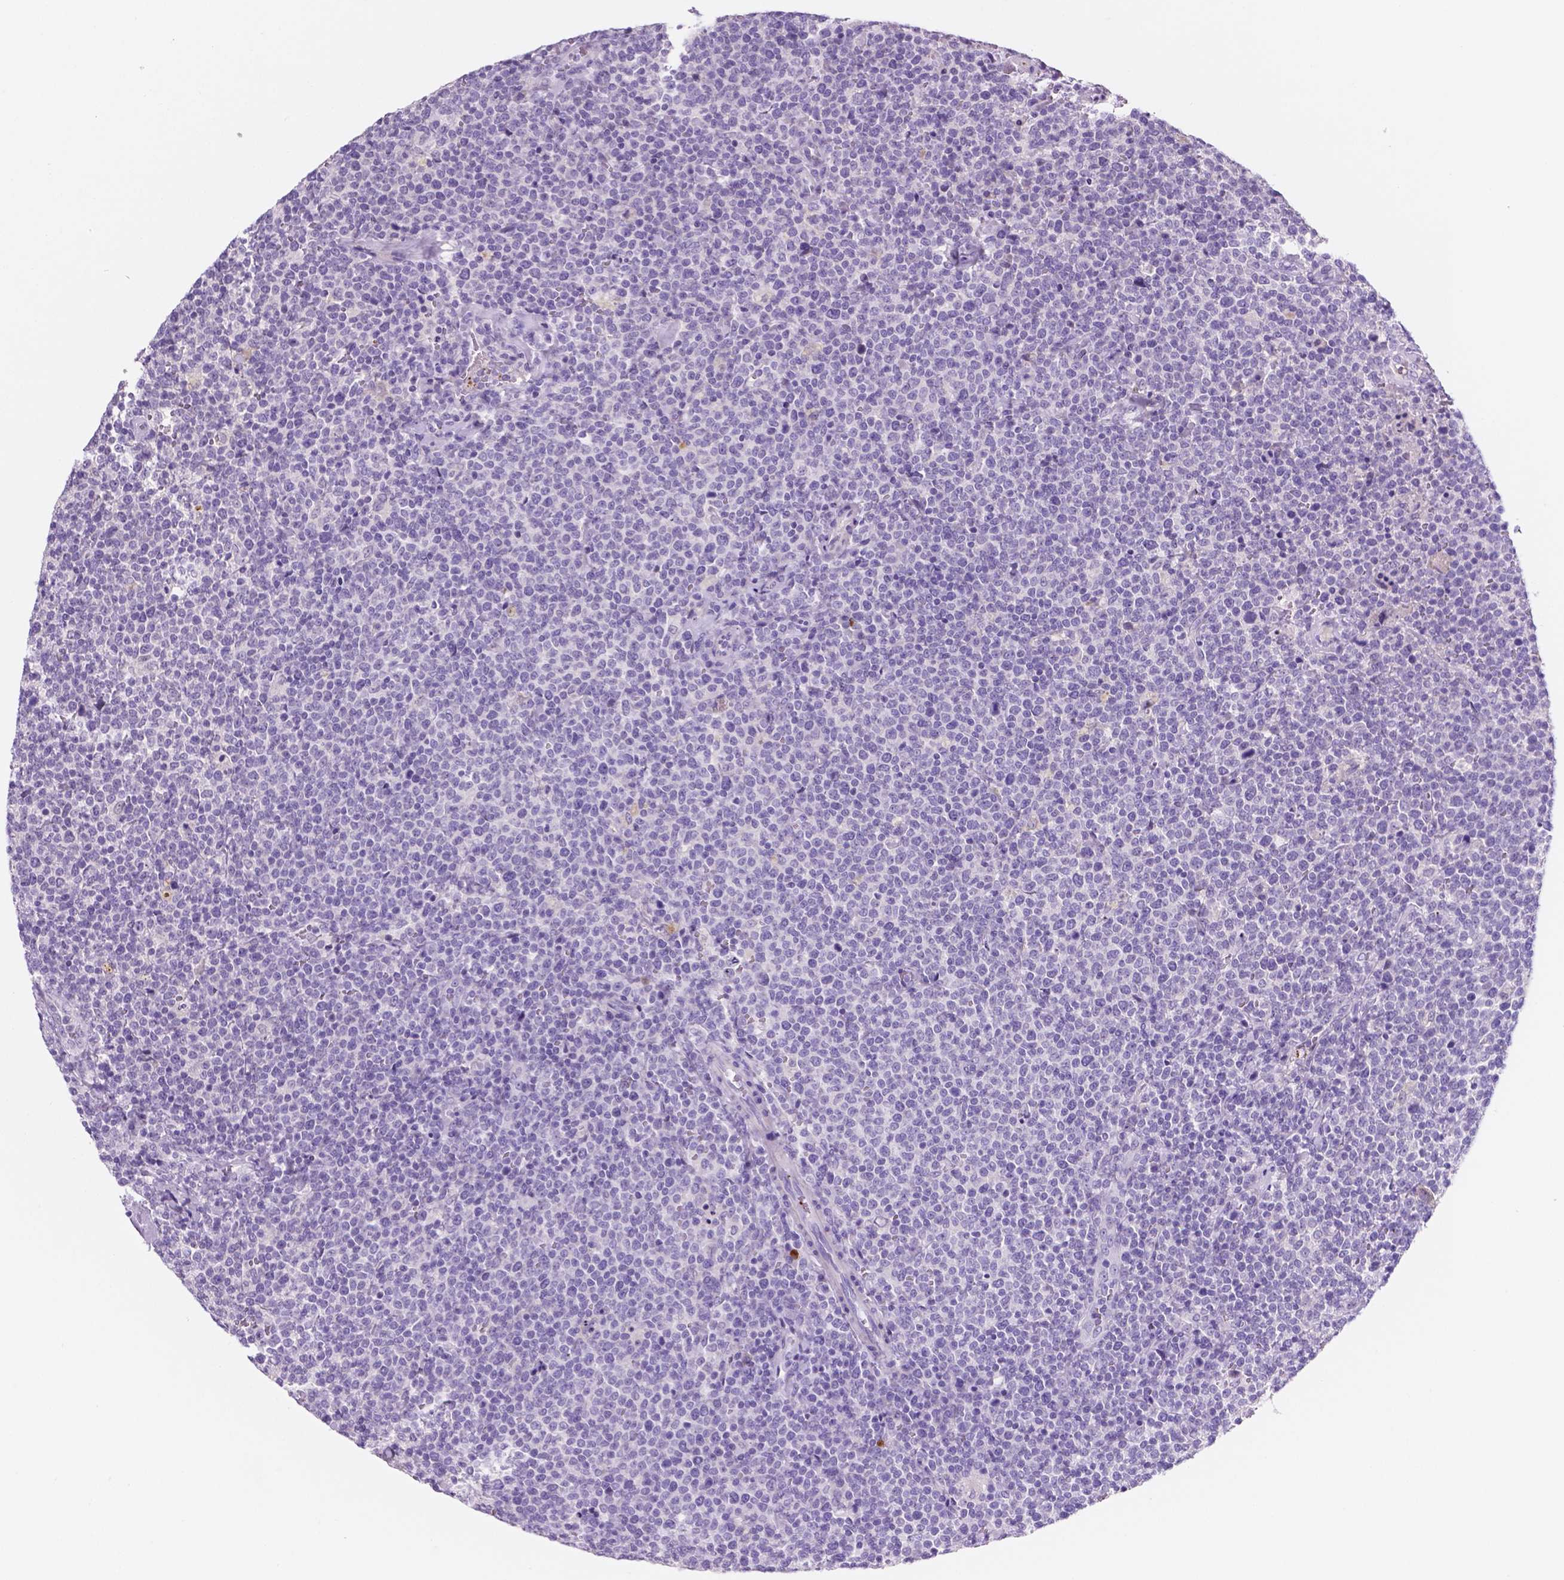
{"staining": {"intensity": "negative", "quantity": "none", "location": "none"}, "tissue": "lymphoma", "cell_type": "Tumor cells", "image_type": "cancer", "snomed": [{"axis": "morphology", "description": "Malignant lymphoma, non-Hodgkin's type, High grade"}, {"axis": "topography", "description": "Lymph node"}], "caption": "Immunohistochemistry (IHC) of high-grade malignant lymphoma, non-Hodgkin's type exhibits no staining in tumor cells.", "gene": "EBLN2", "patient": {"sex": "male", "age": 61}}